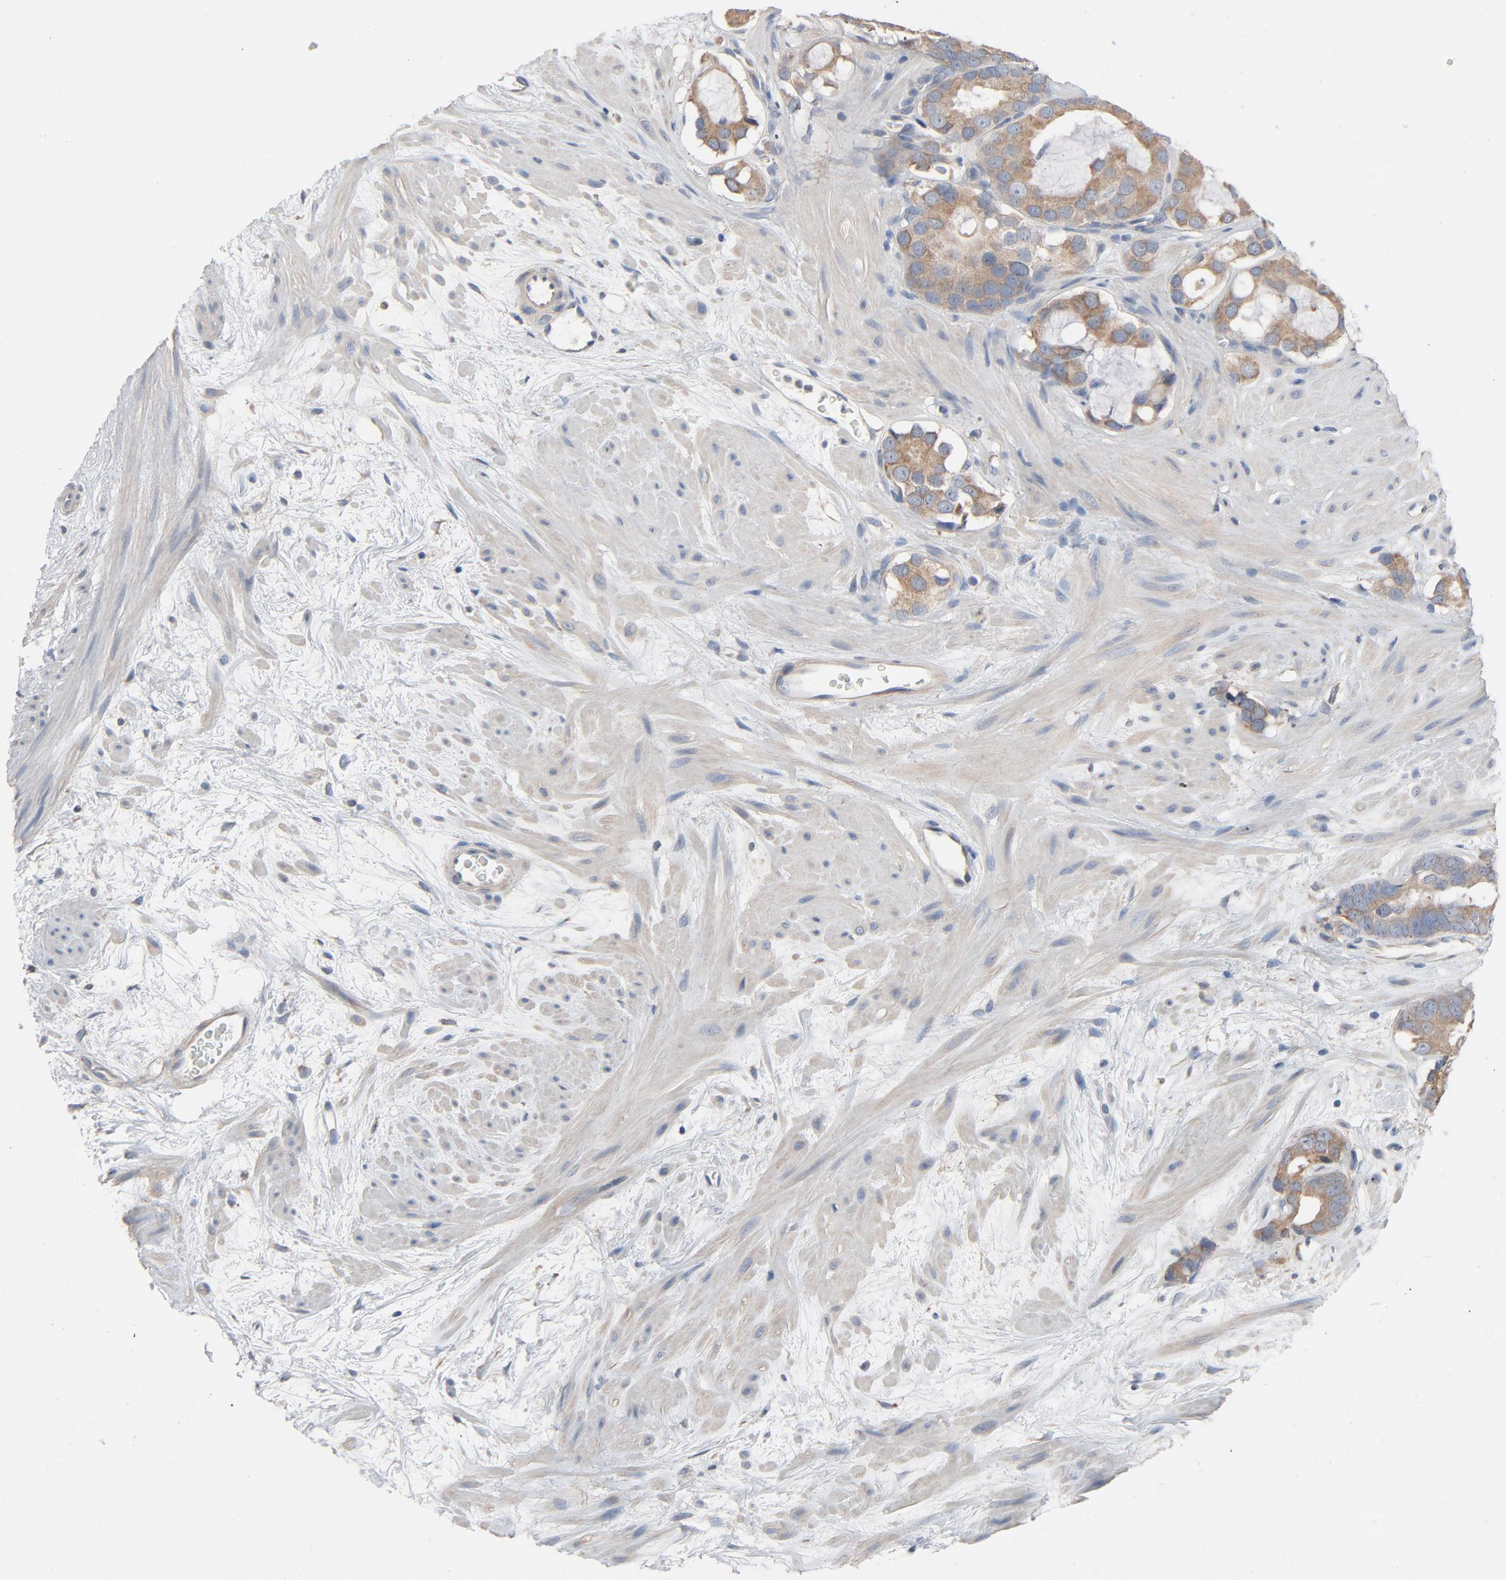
{"staining": {"intensity": "moderate", "quantity": ">75%", "location": "cytoplasmic/membranous"}, "tissue": "prostate cancer", "cell_type": "Tumor cells", "image_type": "cancer", "snomed": [{"axis": "morphology", "description": "Adenocarcinoma, Low grade"}, {"axis": "topography", "description": "Prostate"}], "caption": "Immunohistochemical staining of prostate low-grade adenocarcinoma demonstrates moderate cytoplasmic/membranous protein positivity in about >75% of tumor cells.", "gene": "TLR4", "patient": {"sex": "male", "age": 57}}